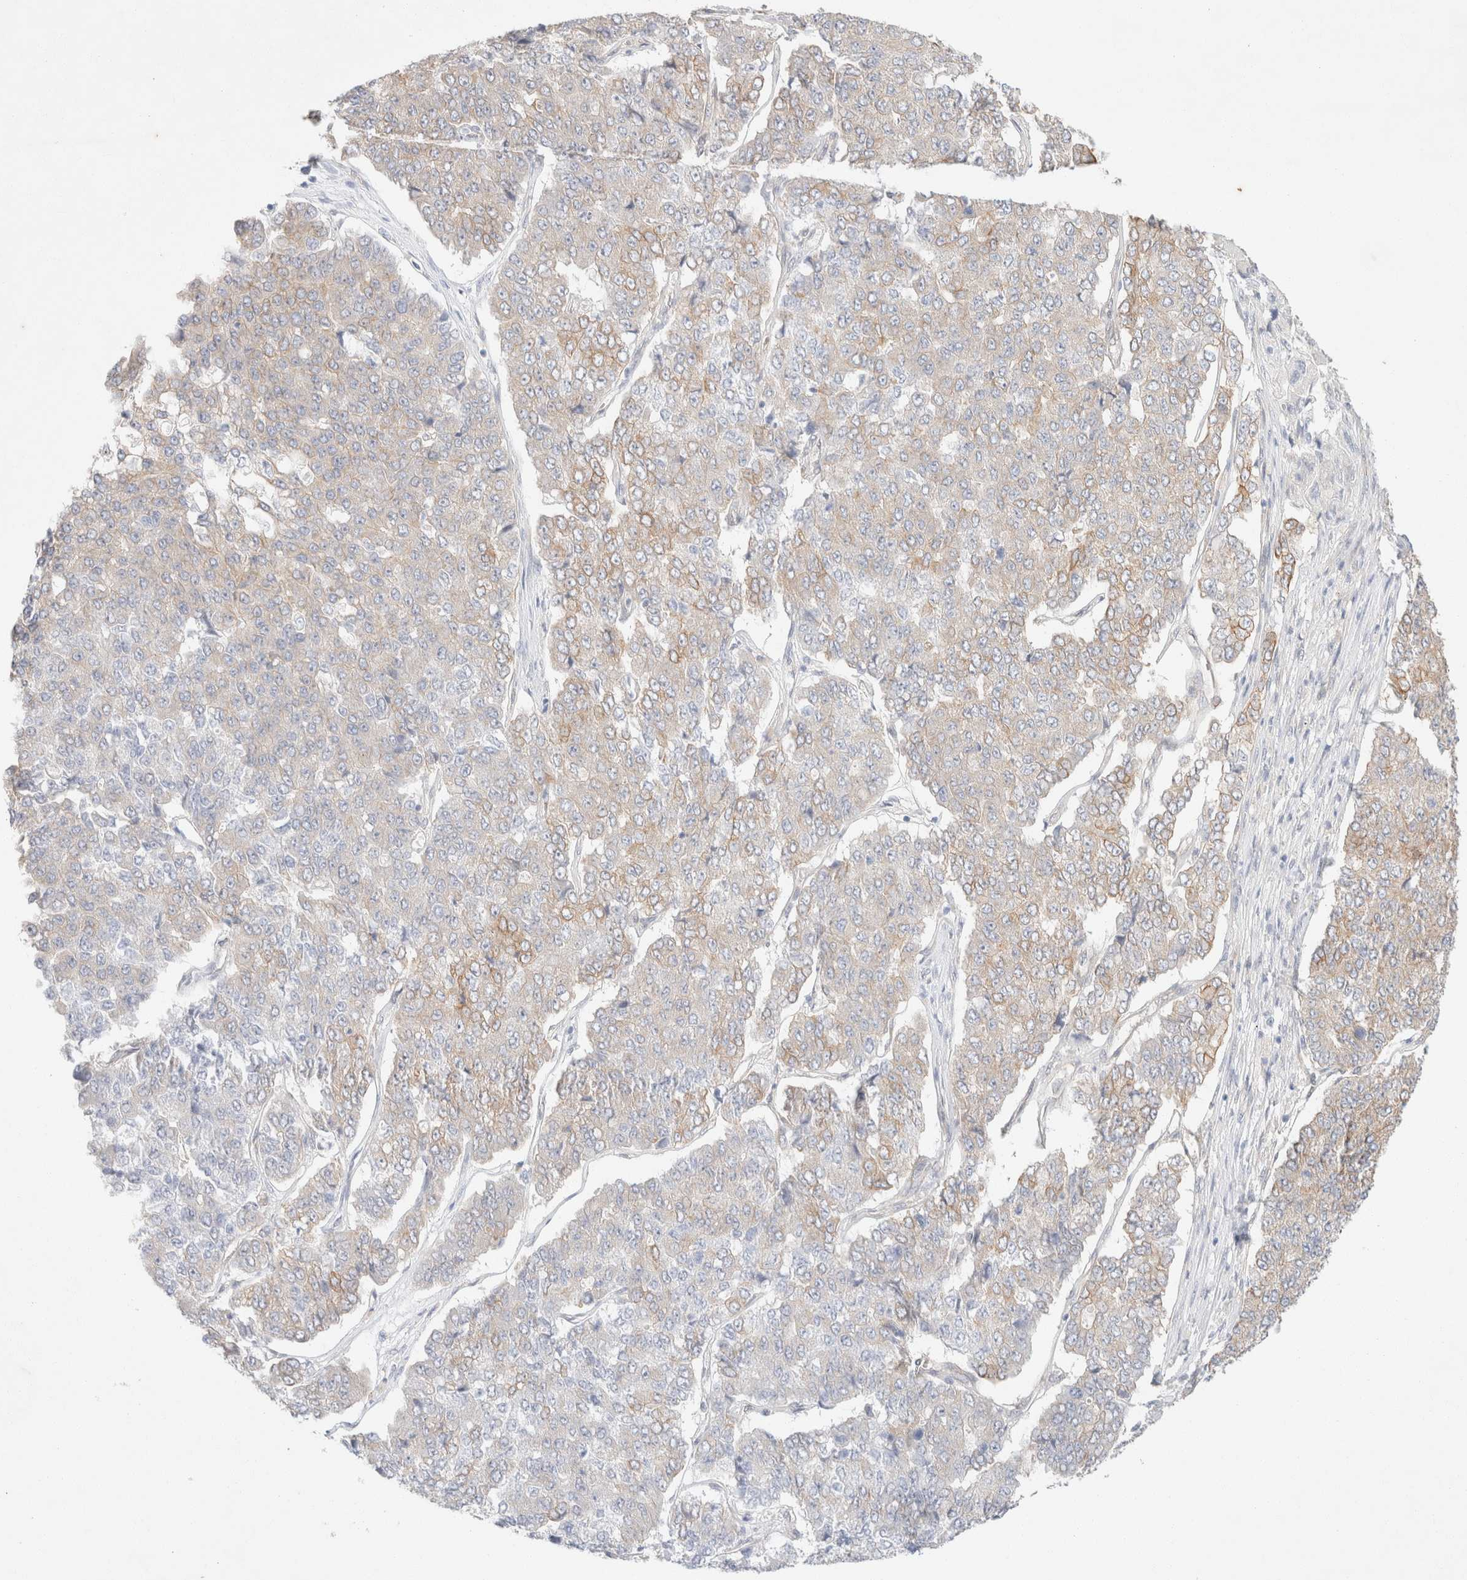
{"staining": {"intensity": "weak", "quantity": "<25%", "location": "cytoplasmic/membranous"}, "tissue": "pancreatic cancer", "cell_type": "Tumor cells", "image_type": "cancer", "snomed": [{"axis": "morphology", "description": "Adenocarcinoma, NOS"}, {"axis": "topography", "description": "Pancreas"}], "caption": "This is a micrograph of immunohistochemistry (IHC) staining of pancreatic adenocarcinoma, which shows no positivity in tumor cells.", "gene": "CSNK1E", "patient": {"sex": "male", "age": 50}}